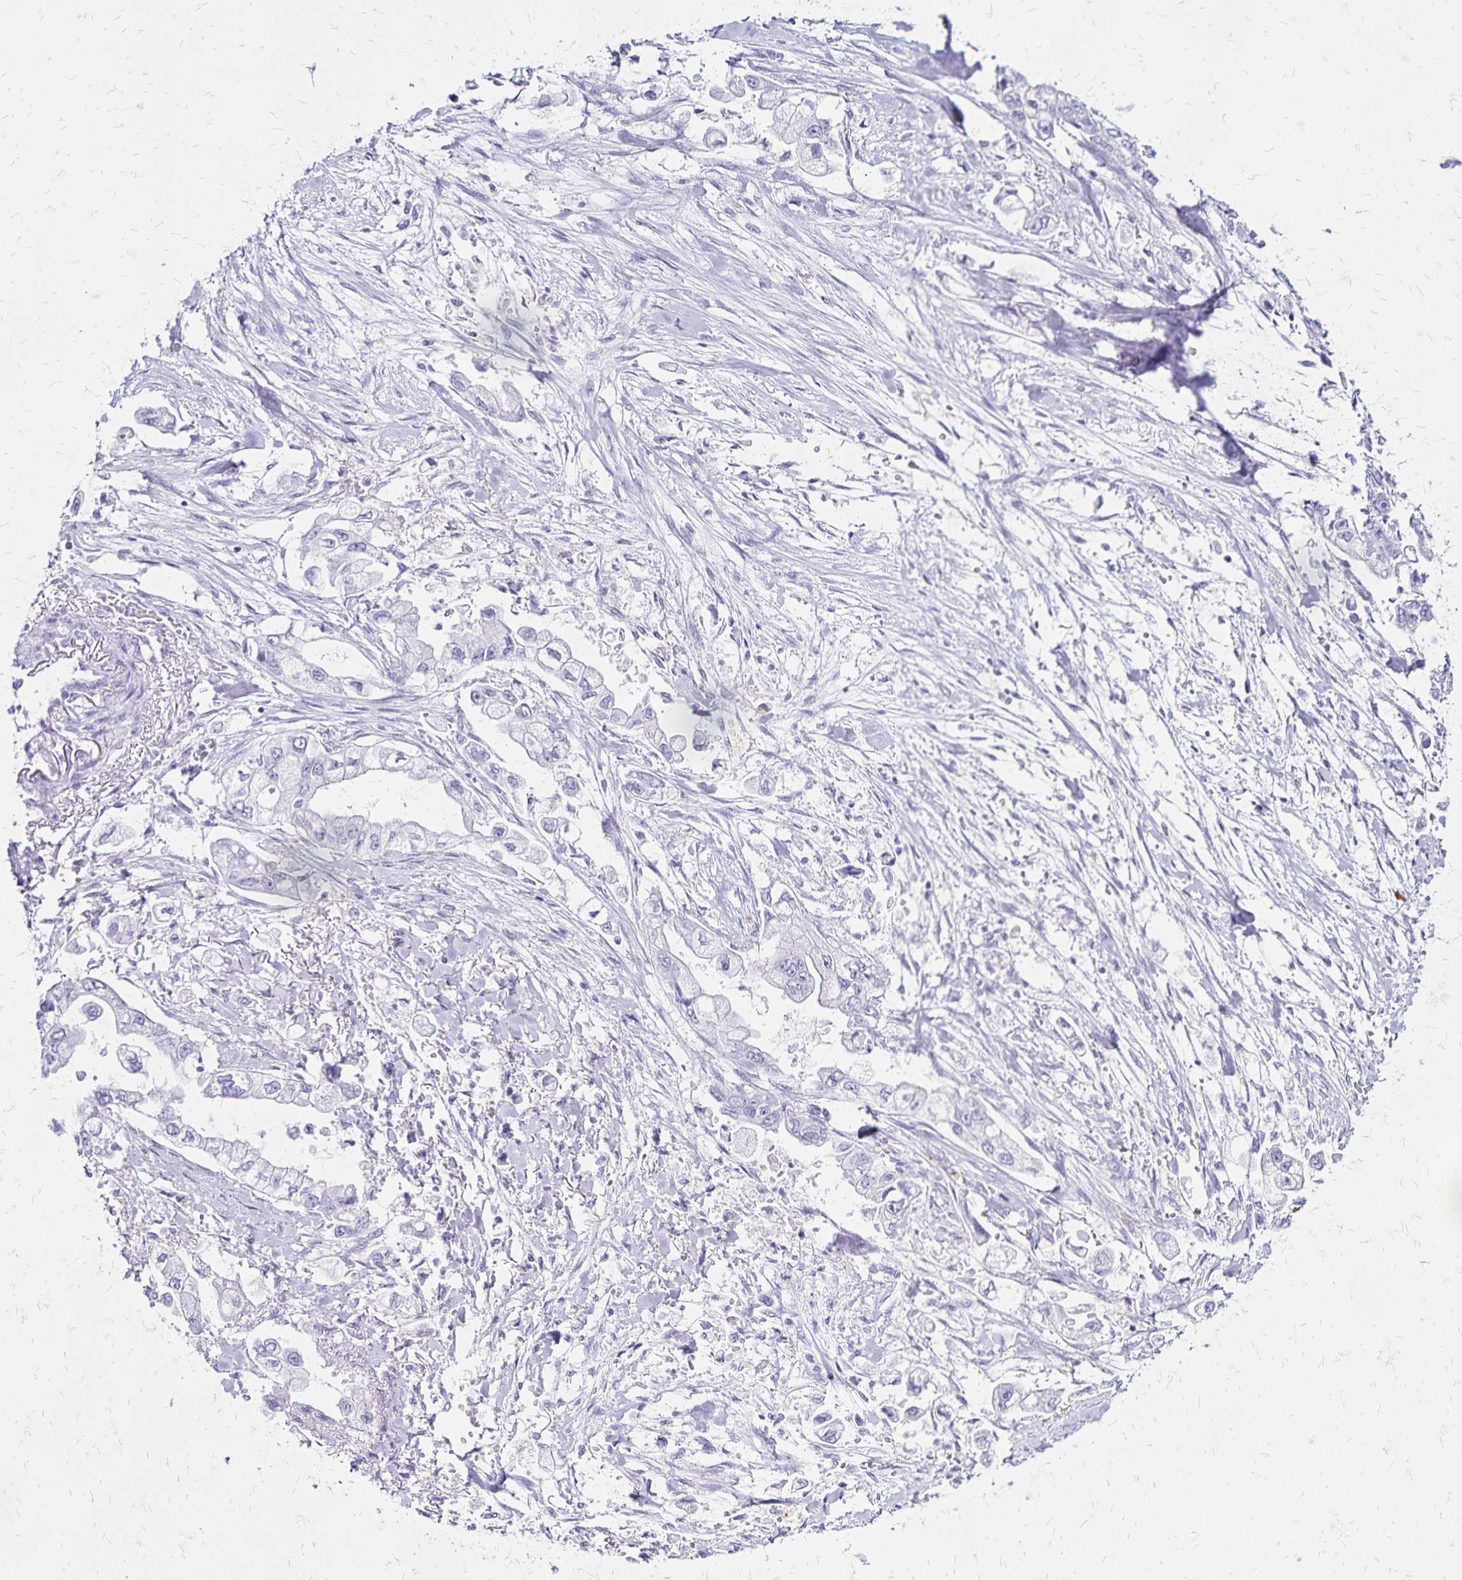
{"staining": {"intensity": "negative", "quantity": "none", "location": "none"}, "tissue": "stomach cancer", "cell_type": "Tumor cells", "image_type": "cancer", "snomed": [{"axis": "morphology", "description": "Adenocarcinoma, NOS"}, {"axis": "topography", "description": "Stomach"}], "caption": "IHC of human stomach cancer (adenocarcinoma) exhibits no staining in tumor cells.", "gene": "LIN28B", "patient": {"sex": "male", "age": 62}}